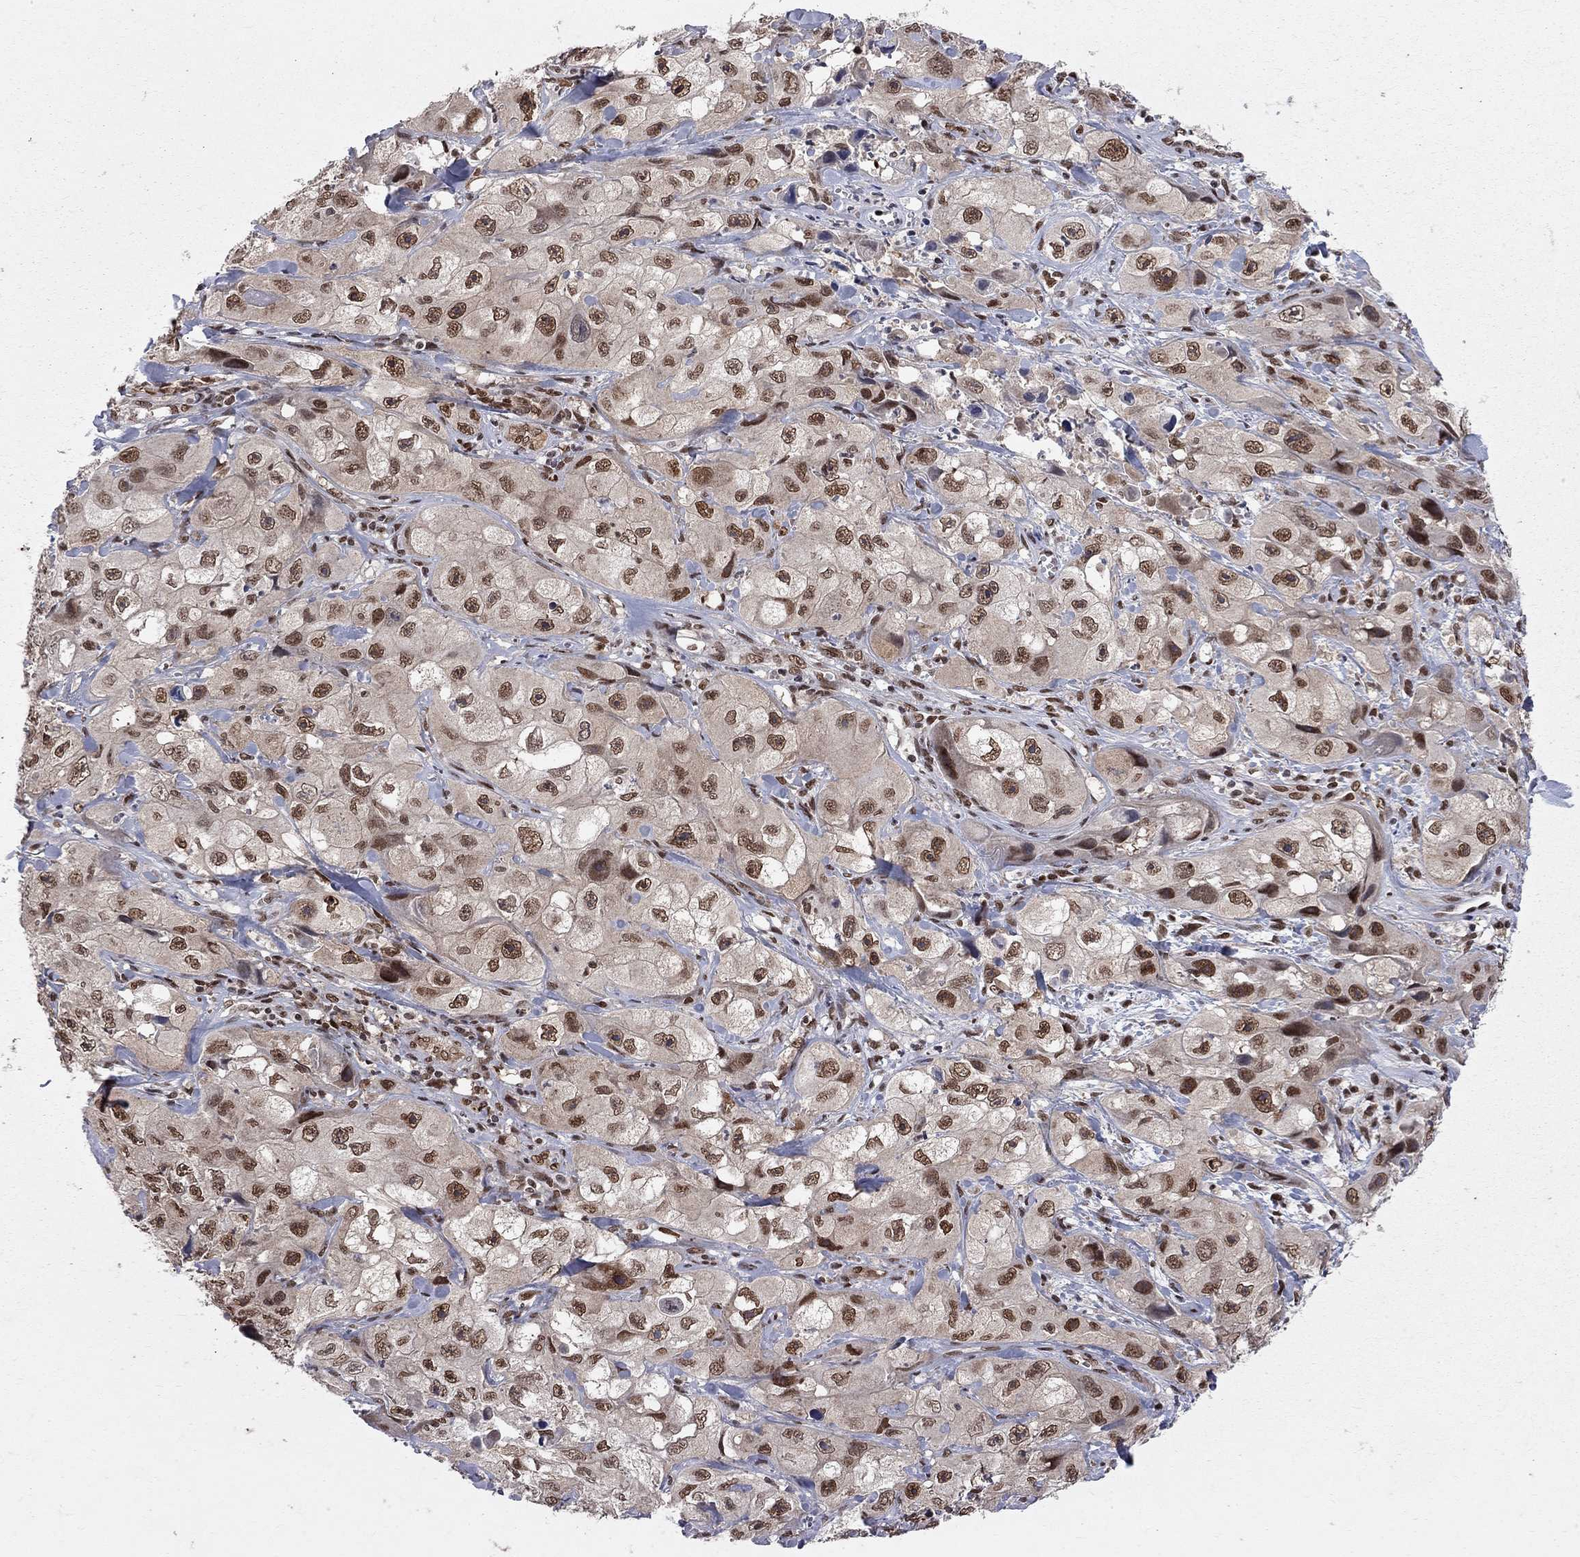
{"staining": {"intensity": "strong", "quantity": "25%-75%", "location": "nuclear"}, "tissue": "skin cancer", "cell_type": "Tumor cells", "image_type": "cancer", "snomed": [{"axis": "morphology", "description": "Squamous cell carcinoma, NOS"}, {"axis": "topography", "description": "Skin"}, {"axis": "topography", "description": "Subcutis"}], "caption": "A high amount of strong nuclear positivity is present in approximately 25%-75% of tumor cells in skin squamous cell carcinoma tissue. The protein is stained brown, and the nuclei are stained in blue (DAB (3,3'-diaminobenzidine) IHC with brightfield microscopy, high magnification).", "gene": "SAP30L", "patient": {"sex": "male", "age": 73}}